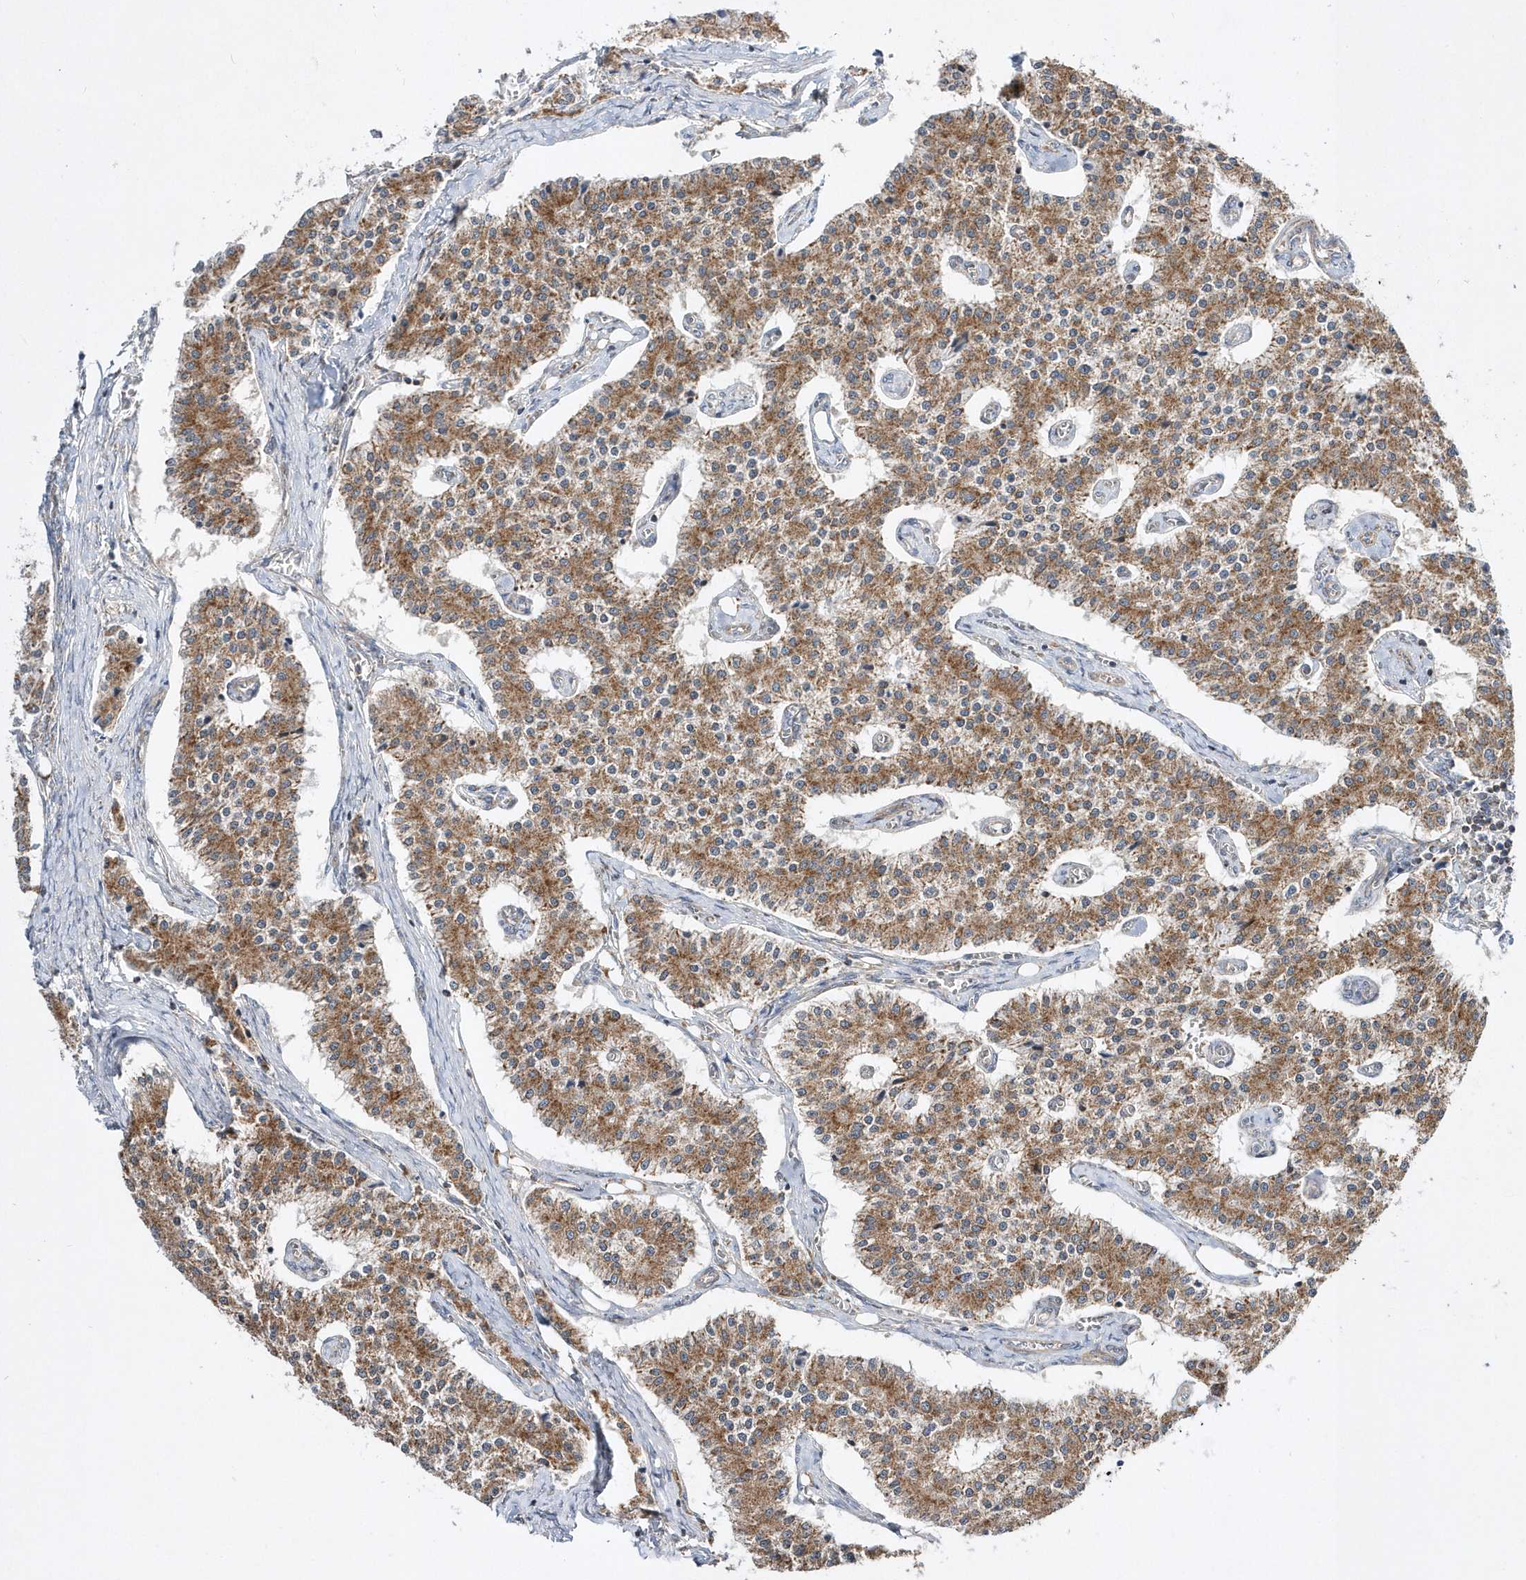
{"staining": {"intensity": "moderate", "quantity": ">75%", "location": "cytoplasmic/membranous"}, "tissue": "carcinoid", "cell_type": "Tumor cells", "image_type": "cancer", "snomed": [{"axis": "morphology", "description": "Carcinoid, malignant, NOS"}, {"axis": "topography", "description": "Colon"}], "caption": "Immunohistochemical staining of human carcinoid exhibits medium levels of moderate cytoplasmic/membranous protein staining in approximately >75% of tumor cells.", "gene": "OPA1", "patient": {"sex": "female", "age": 52}}